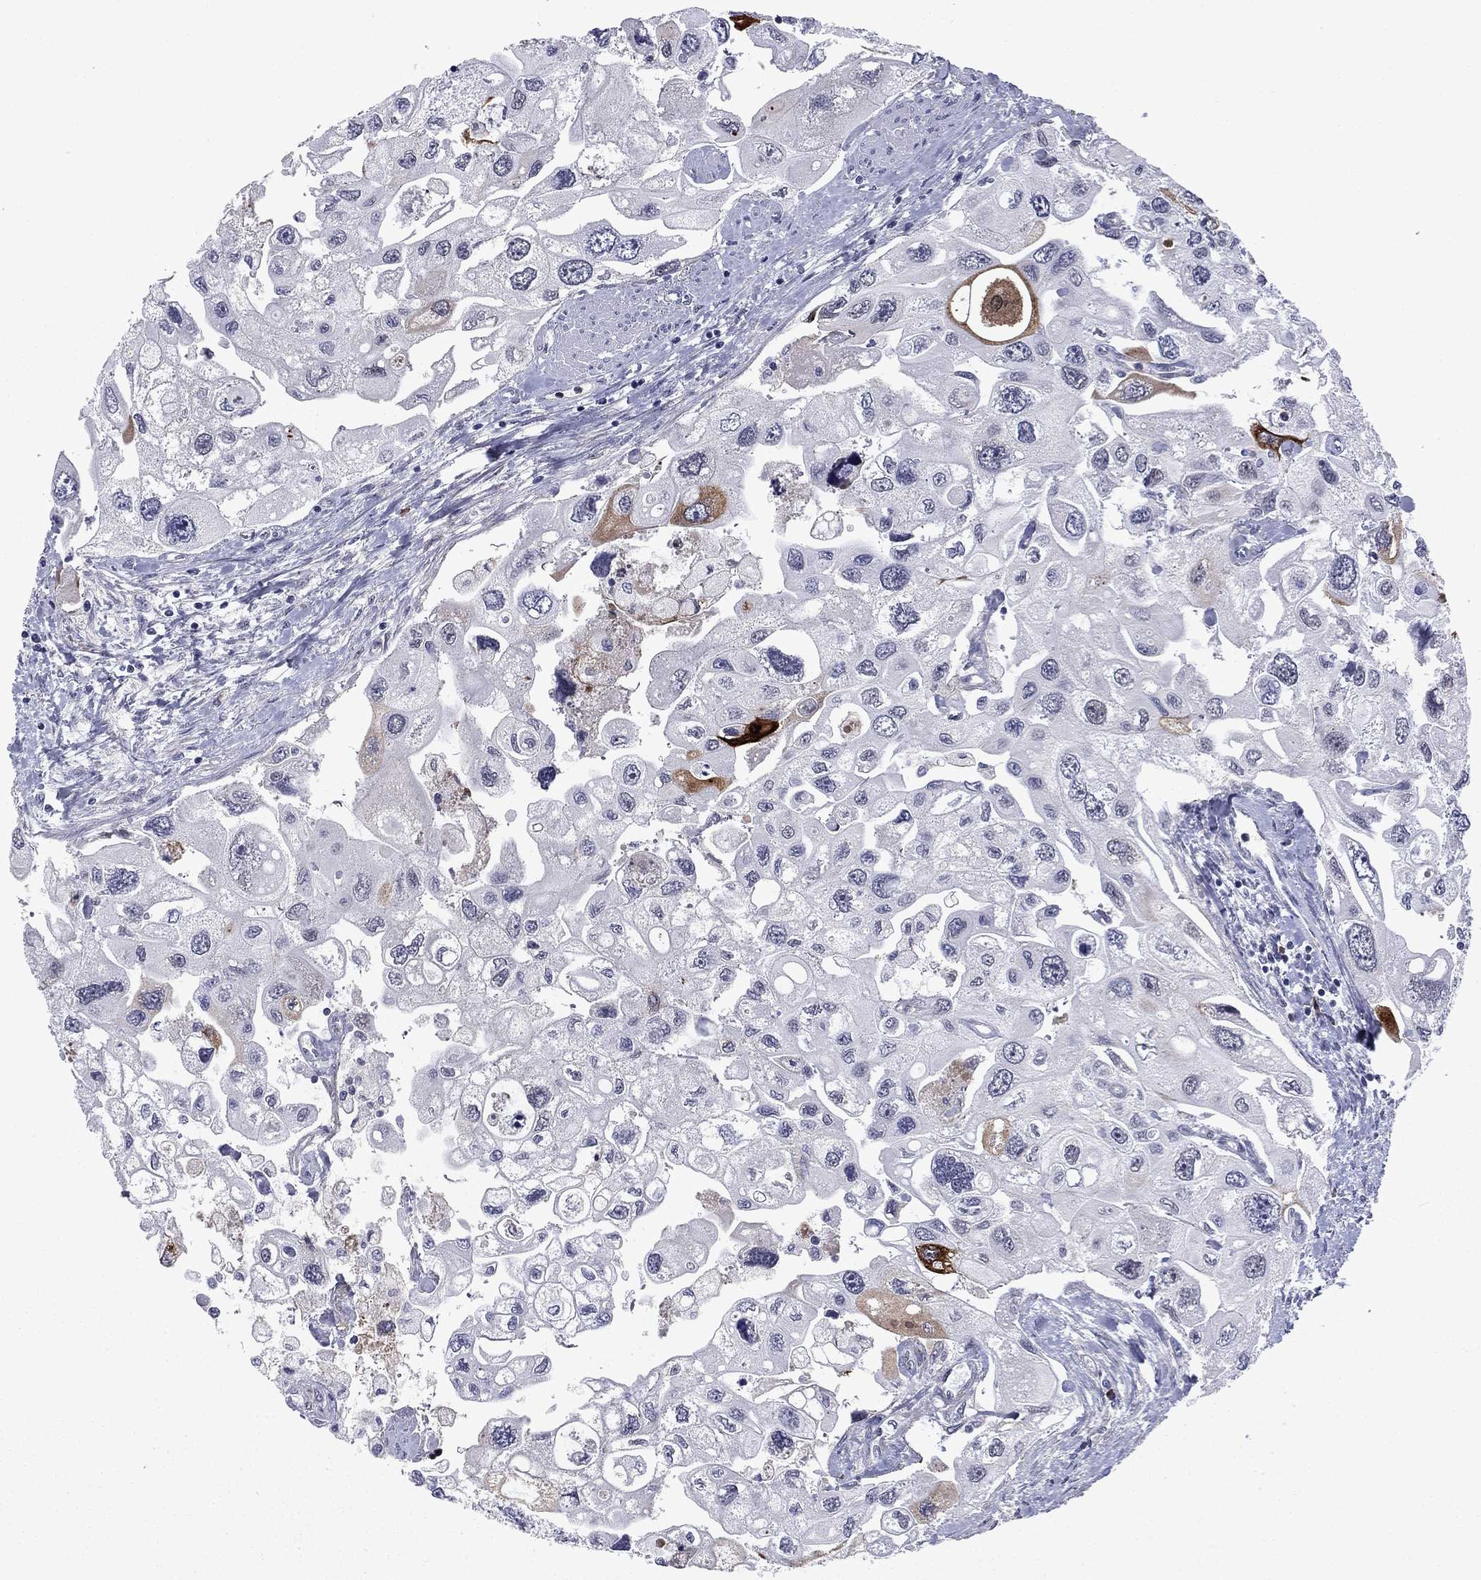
{"staining": {"intensity": "strong", "quantity": "<25%", "location": "cytoplasmic/membranous"}, "tissue": "urothelial cancer", "cell_type": "Tumor cells", "image_type": "cancer", "snomed": [{"axis": "morphology", "description": "Urothelial carcinoma, High grade"}, {"axis": "topography", "description": "Urinary bladder"}], "caption": "Immunohistochemistry (DAB (3,3'-diaminobenzidine)) staining of human urothelial cancer displays strong cytoplasmic/membranous protein staining in approximately <25% of tumor cells.", "gene": "ECM1", "patient": {"sex": "male", "age": 59}}